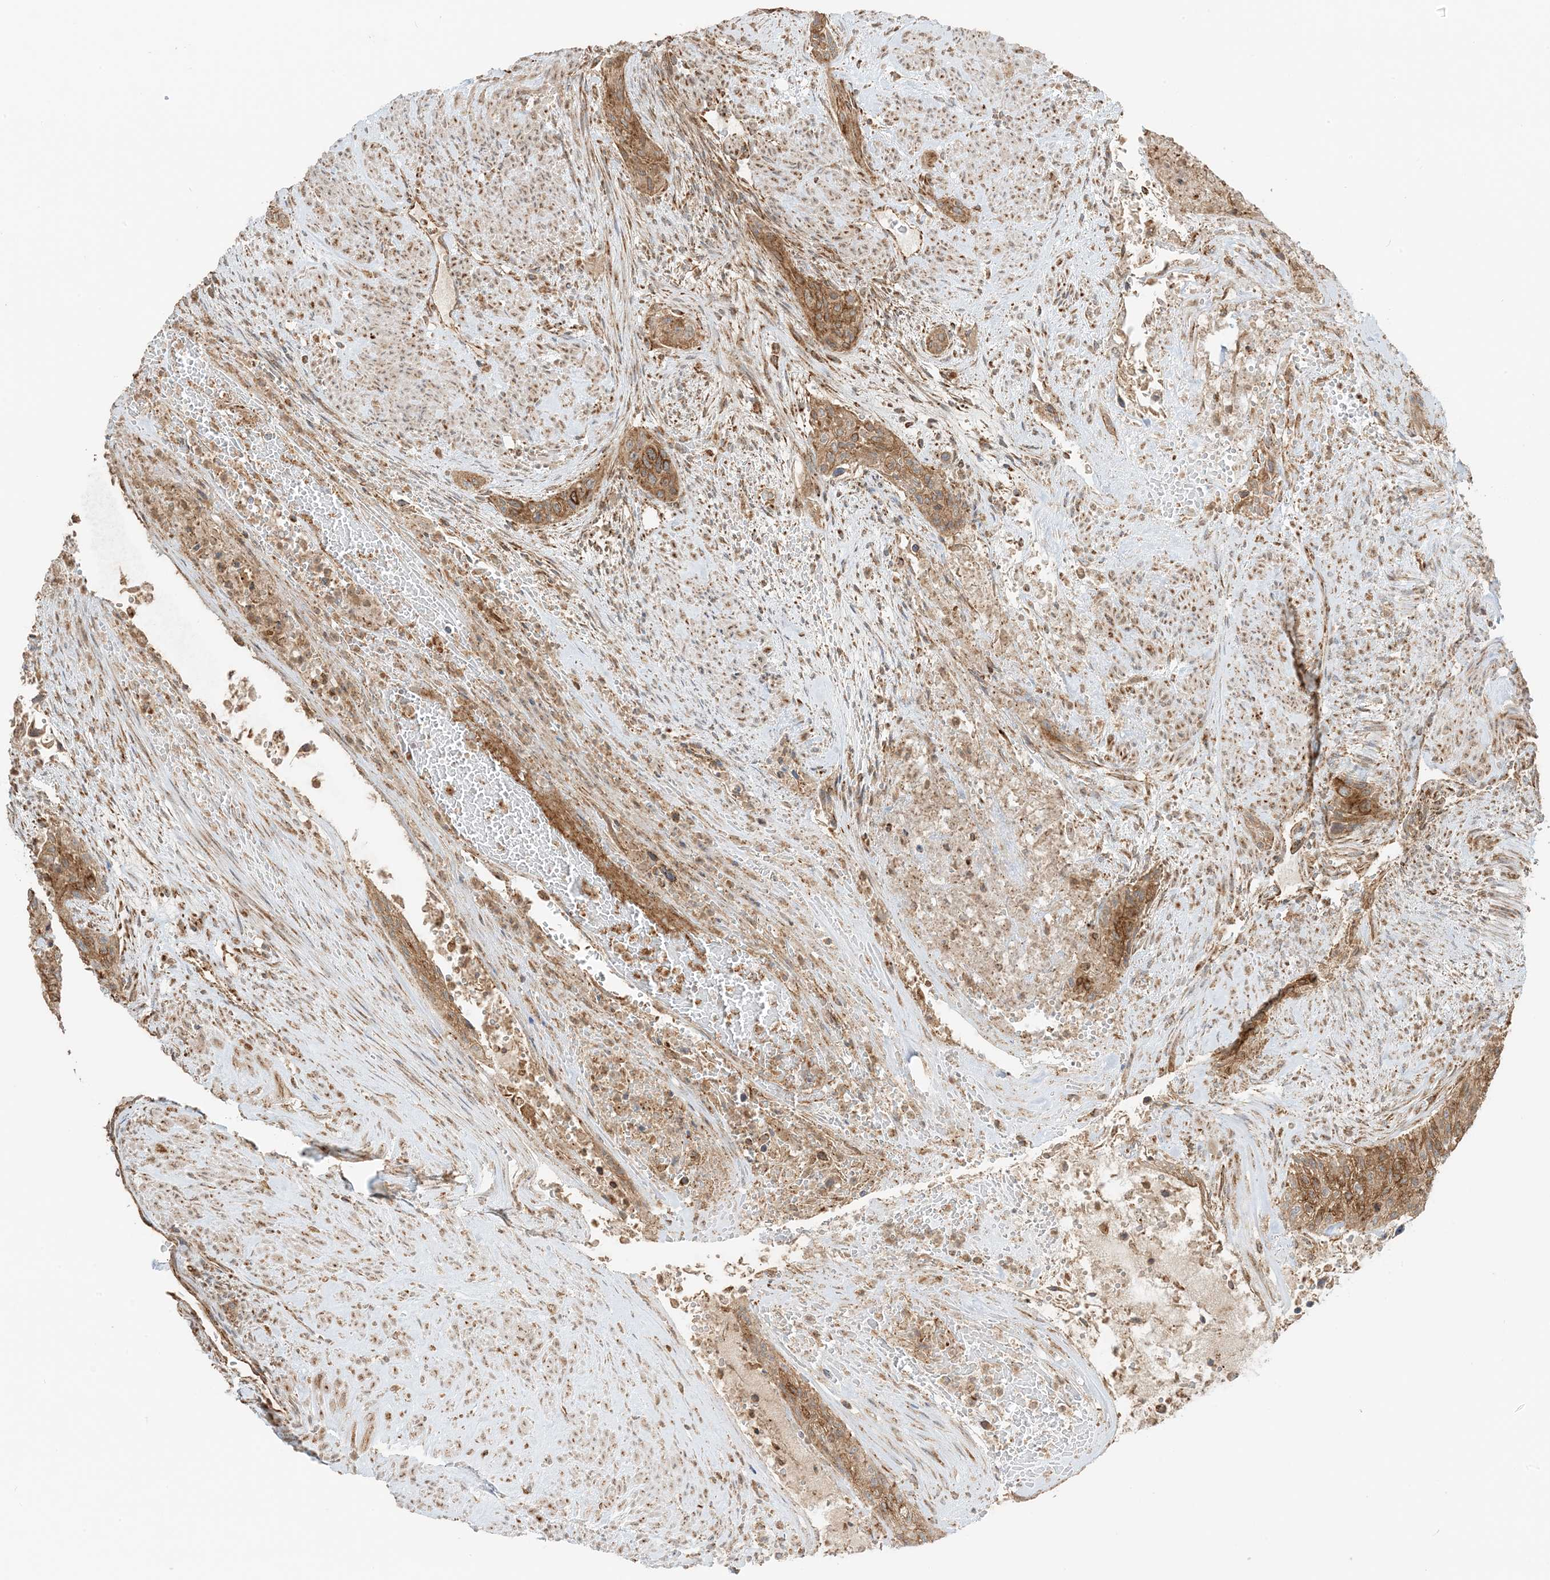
{"staining": {"intensity": "moderate", "quantity": ">75%", "location": "cytoplasmic/membranous"}, "tissue": "urothelial cancer", "cell_type": "Tumor cells", "image_type": "cancer", "snomed": [{"axis": "morphology", "description": "Urothelial carcinoma, High grade"}, {"axis": "topography", "description": "Urinary bladder"}], "caption": "Immunohistochemistry (IHC) micrograph of neoplastic tissue: urothelial cancer stained using IHC exhibits medium levels of moderate protein expression localized specifically in the cytoplasmic/membranous of tumor cells, appearing as a cytoplasmic/membranous brown color.", "gene": "N4BP3", "patient": {"sex": "male", "age": 35}}